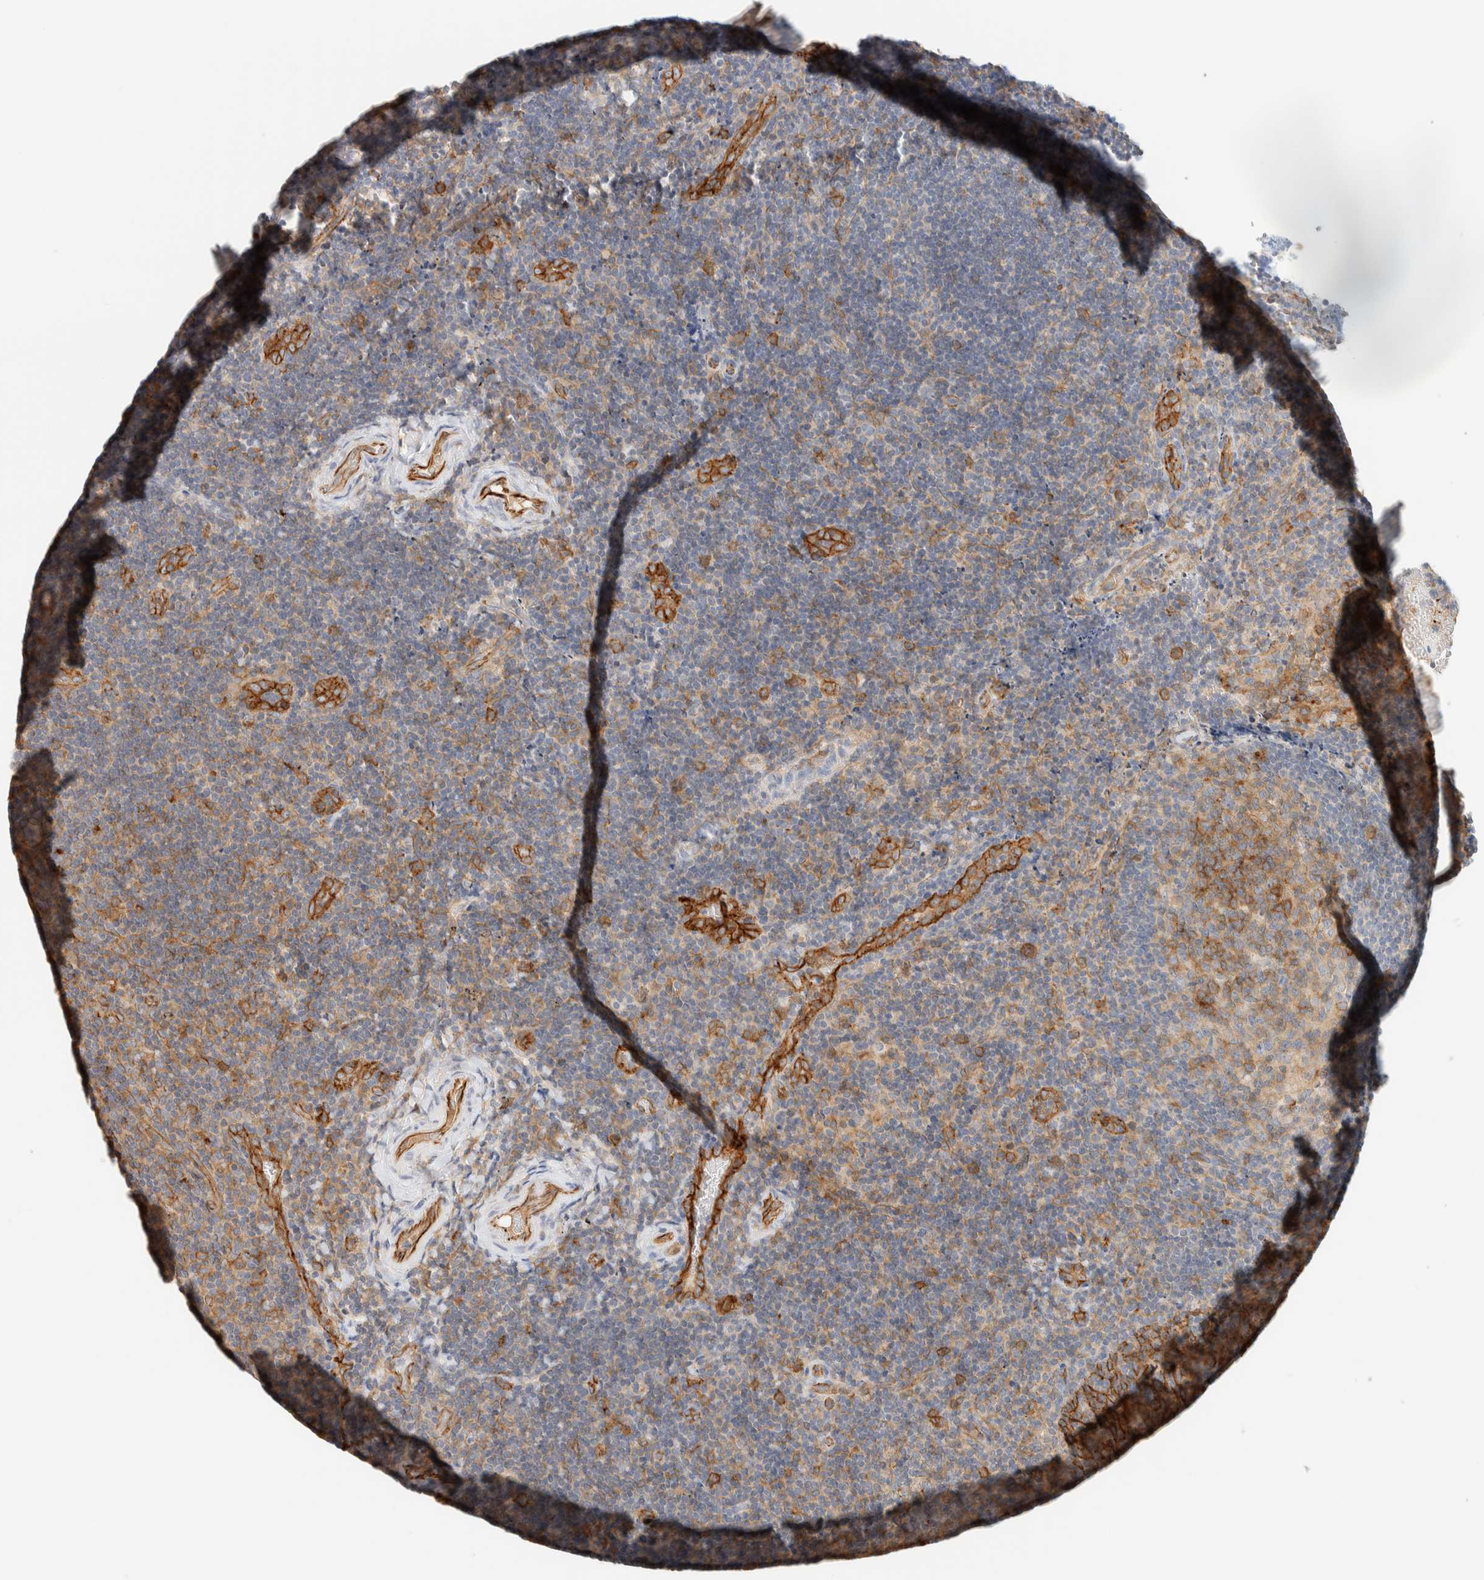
{"staining": {"intensity": "weak", "quantity": "25%-75%", "location": "cytoplasmic/membranous"}, "tissue": "lymphoma", "cell_type": "Tumor cells", "image_type": "cancer", "snomed": [{"axis": "morphology", "description": "Malignant lymphoma, non-Hodgkin's type, High grade"}, {"axis": "topography", "description": "Tonsil"}], "caption": "Lymphoma stained with IHC shows weak cytoplasmic/membranous expression in approximately 25%-75% of tumor cells.", "gene": "LIMA1", "patient": {"sex": "female", "age": 36}}